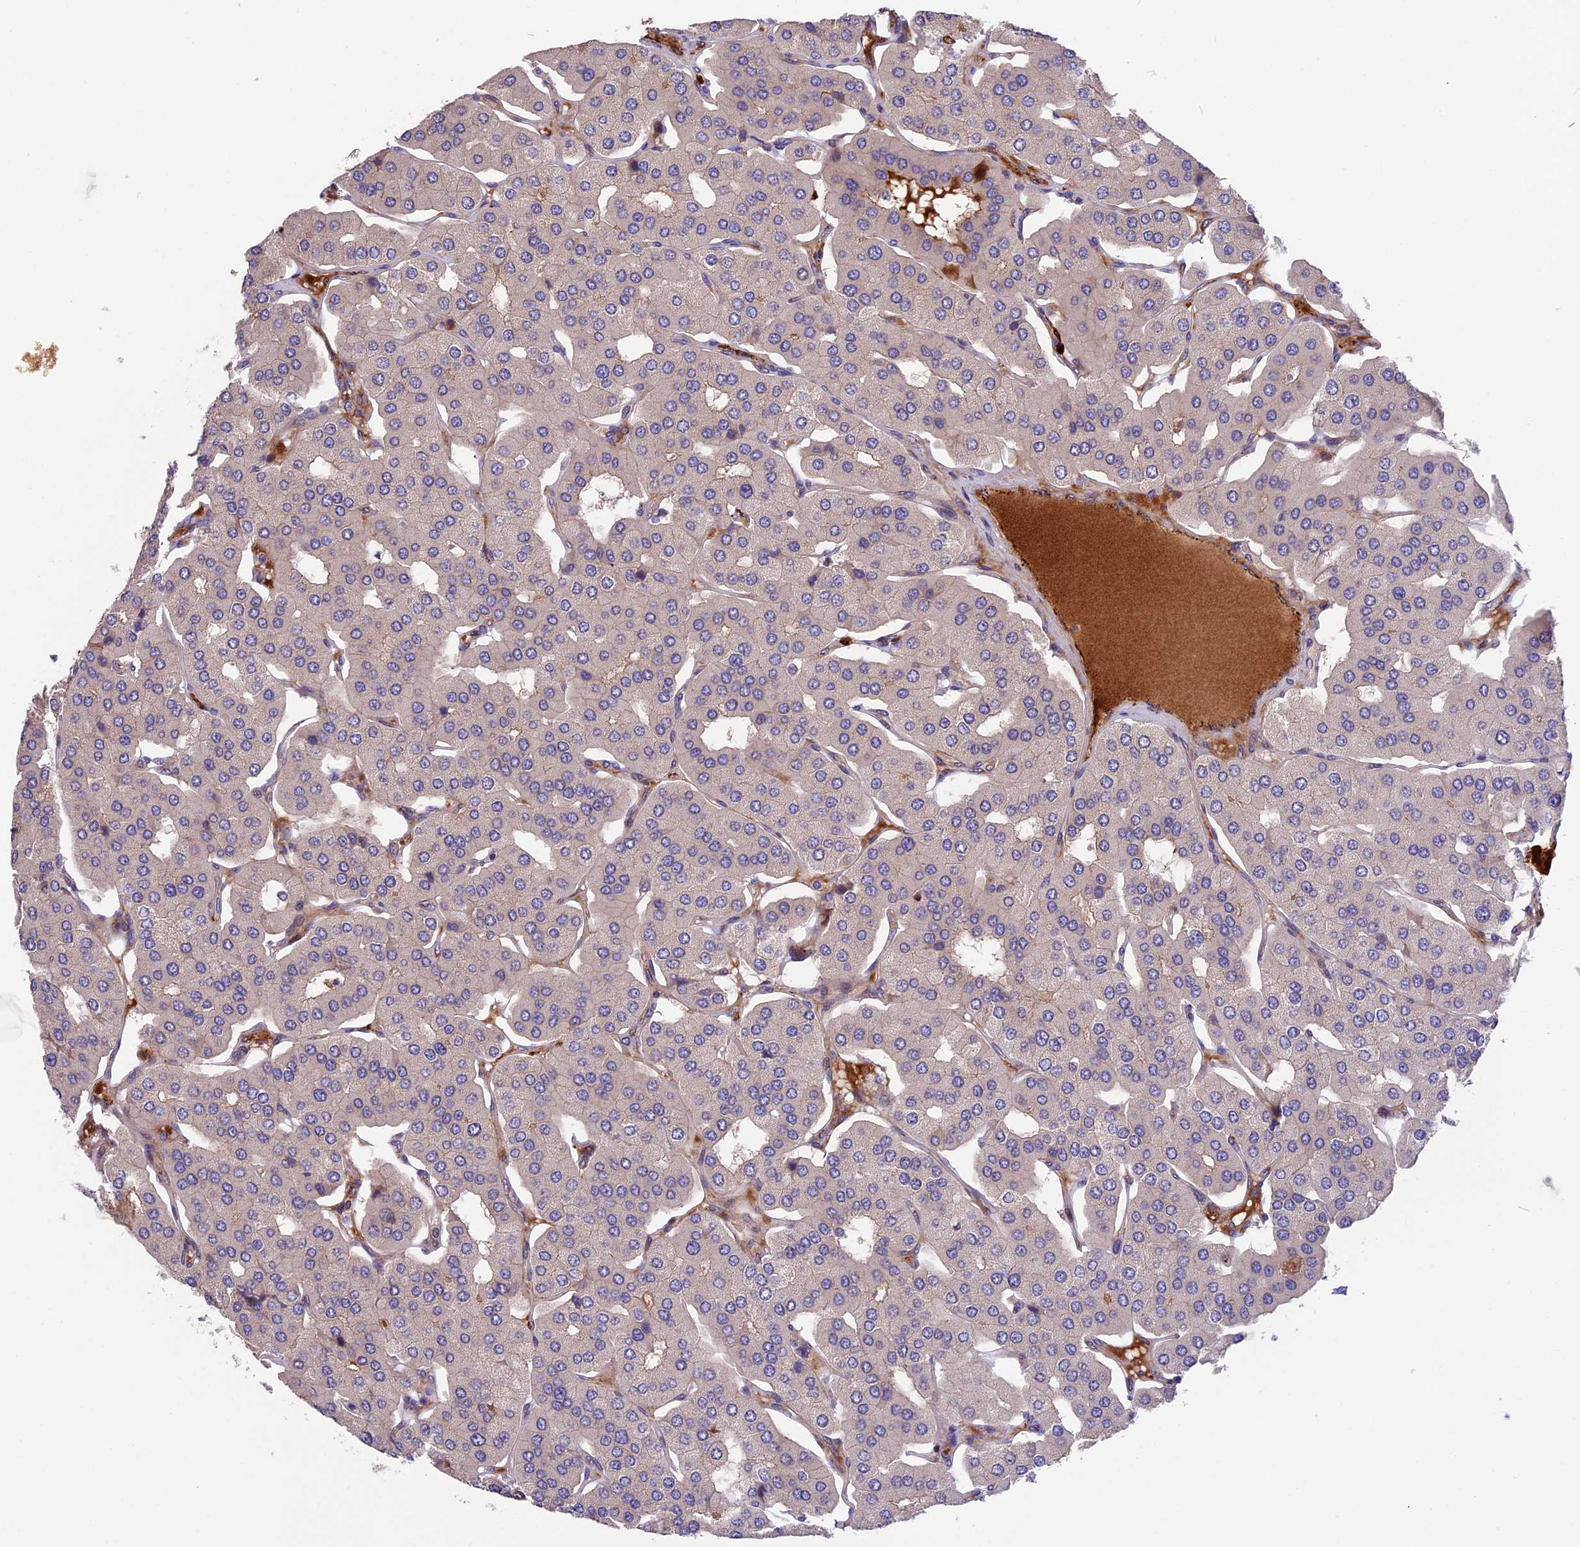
{"staining": {"intensity": "negative", "quantity": "none", "location": "none"}, "tissue": "parathyroid gland", "cell_type": "Glandular cells", "image_type": "normal", "snomed": [{"axis": "morphology", "description": "Normal tissue, NOS"}, {"axis": "morphology", "description": "Adenoma, NOS"}, {"axis": "topography", "description": "Parathyroid gland"}], "caption": "IHC photomicrograph of unremarkable parathyroid gland: parathyroid gland stained with DAB reveals no significant protein expression in glandular cells.", "gene": "MFSD2A", "patient": {"sex": "female", "age": 86}}